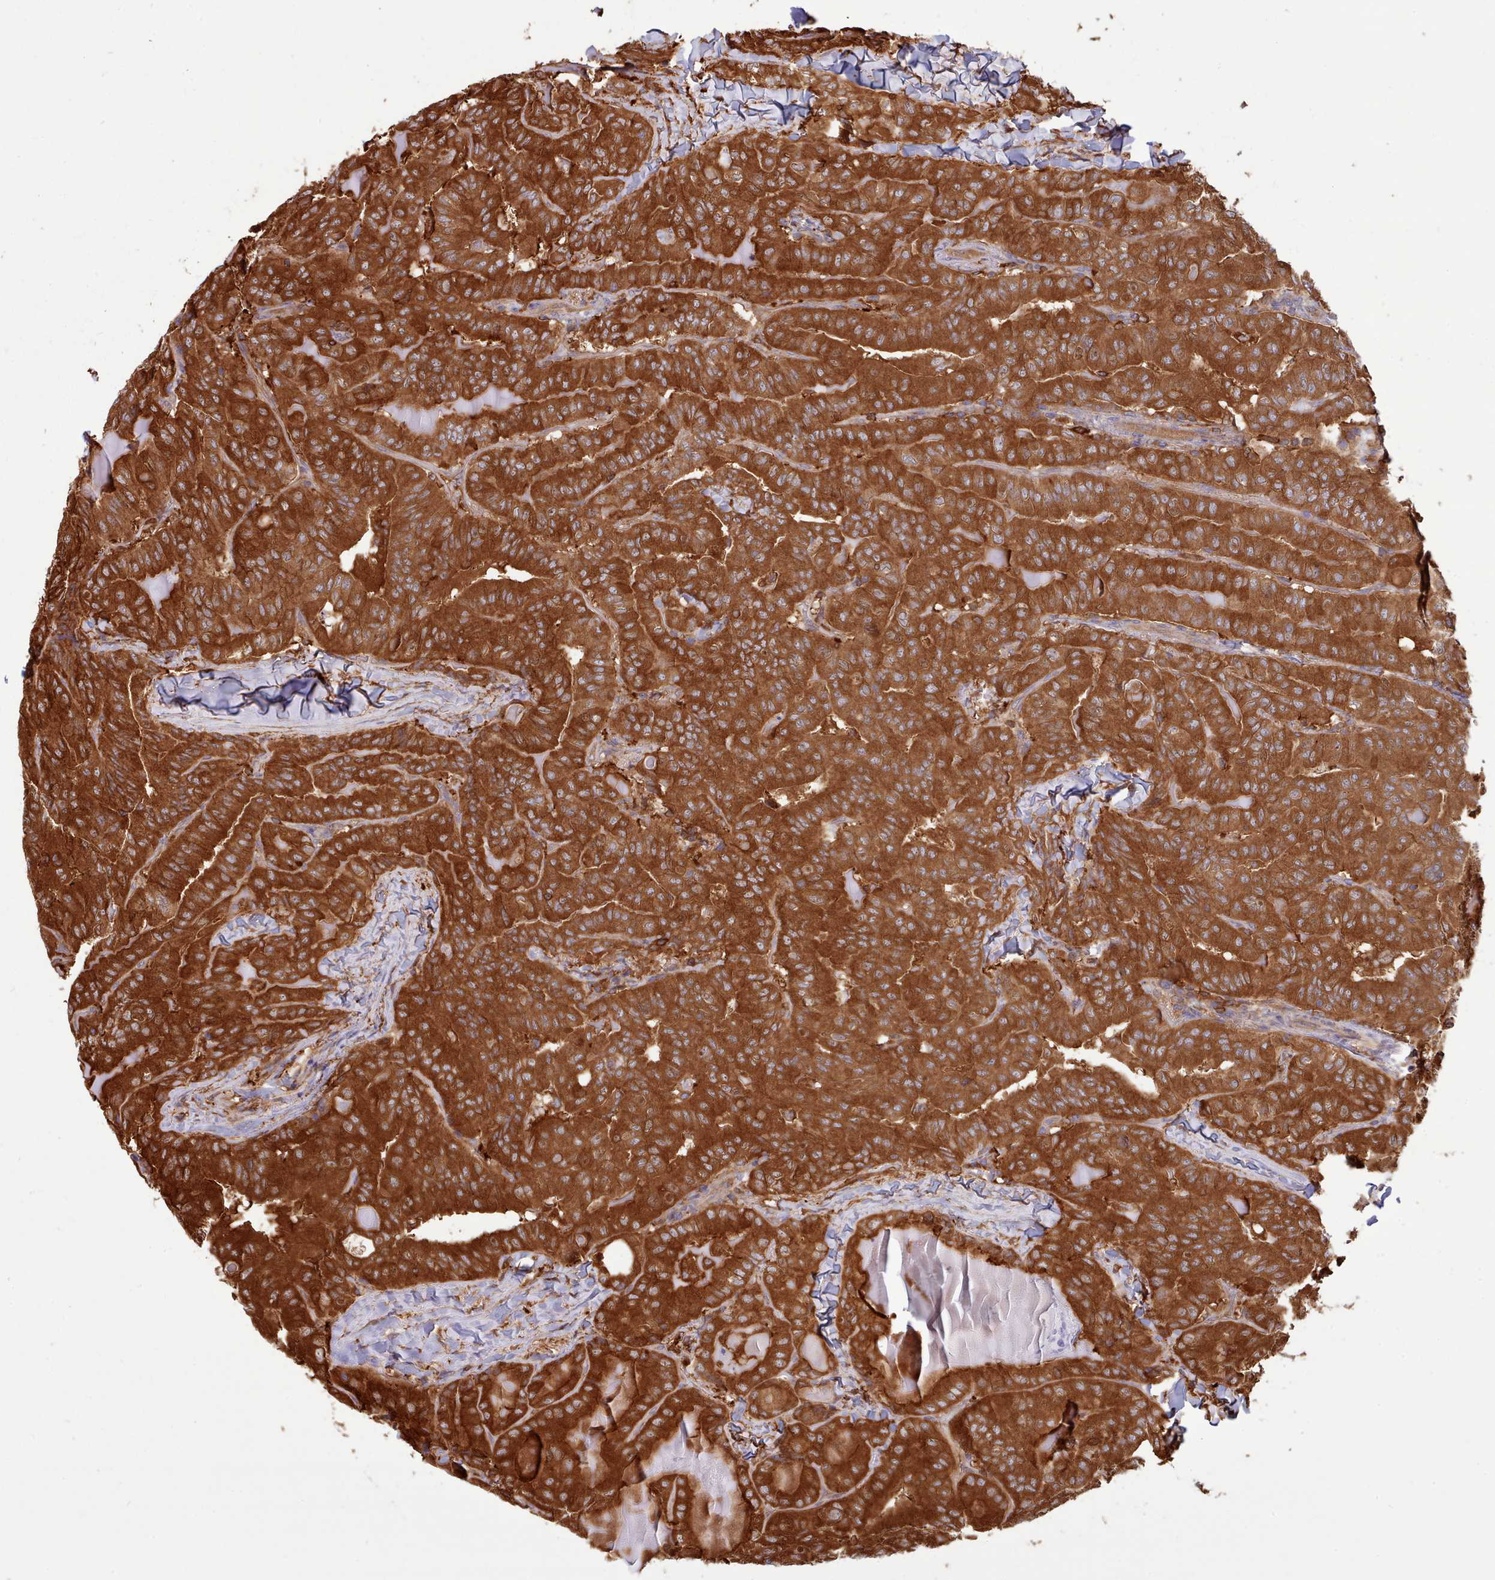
{"staining": {"intensity": "strong", "quantity": ">75%", "location": "cytoplasmic/membranous"}, "tissue": "thyroid cancer", "cell_type": "Tumor cells", "image_type": "cancer", "snomed": [{"axis": "morphology", "description": "Papillary adenocarcinoma, NOS"}, {"axis": "topography", "description": "Thyroid gland"}], "caption": "Human thyroid papillary adenocarcinoma stained for a protein (brown) demonstrates strong cytoplasmic/membranous positive staining in about >75% of tumor cells.", "gene": "SLC4A9", "patient": {"sex": "female", "age": 68}}